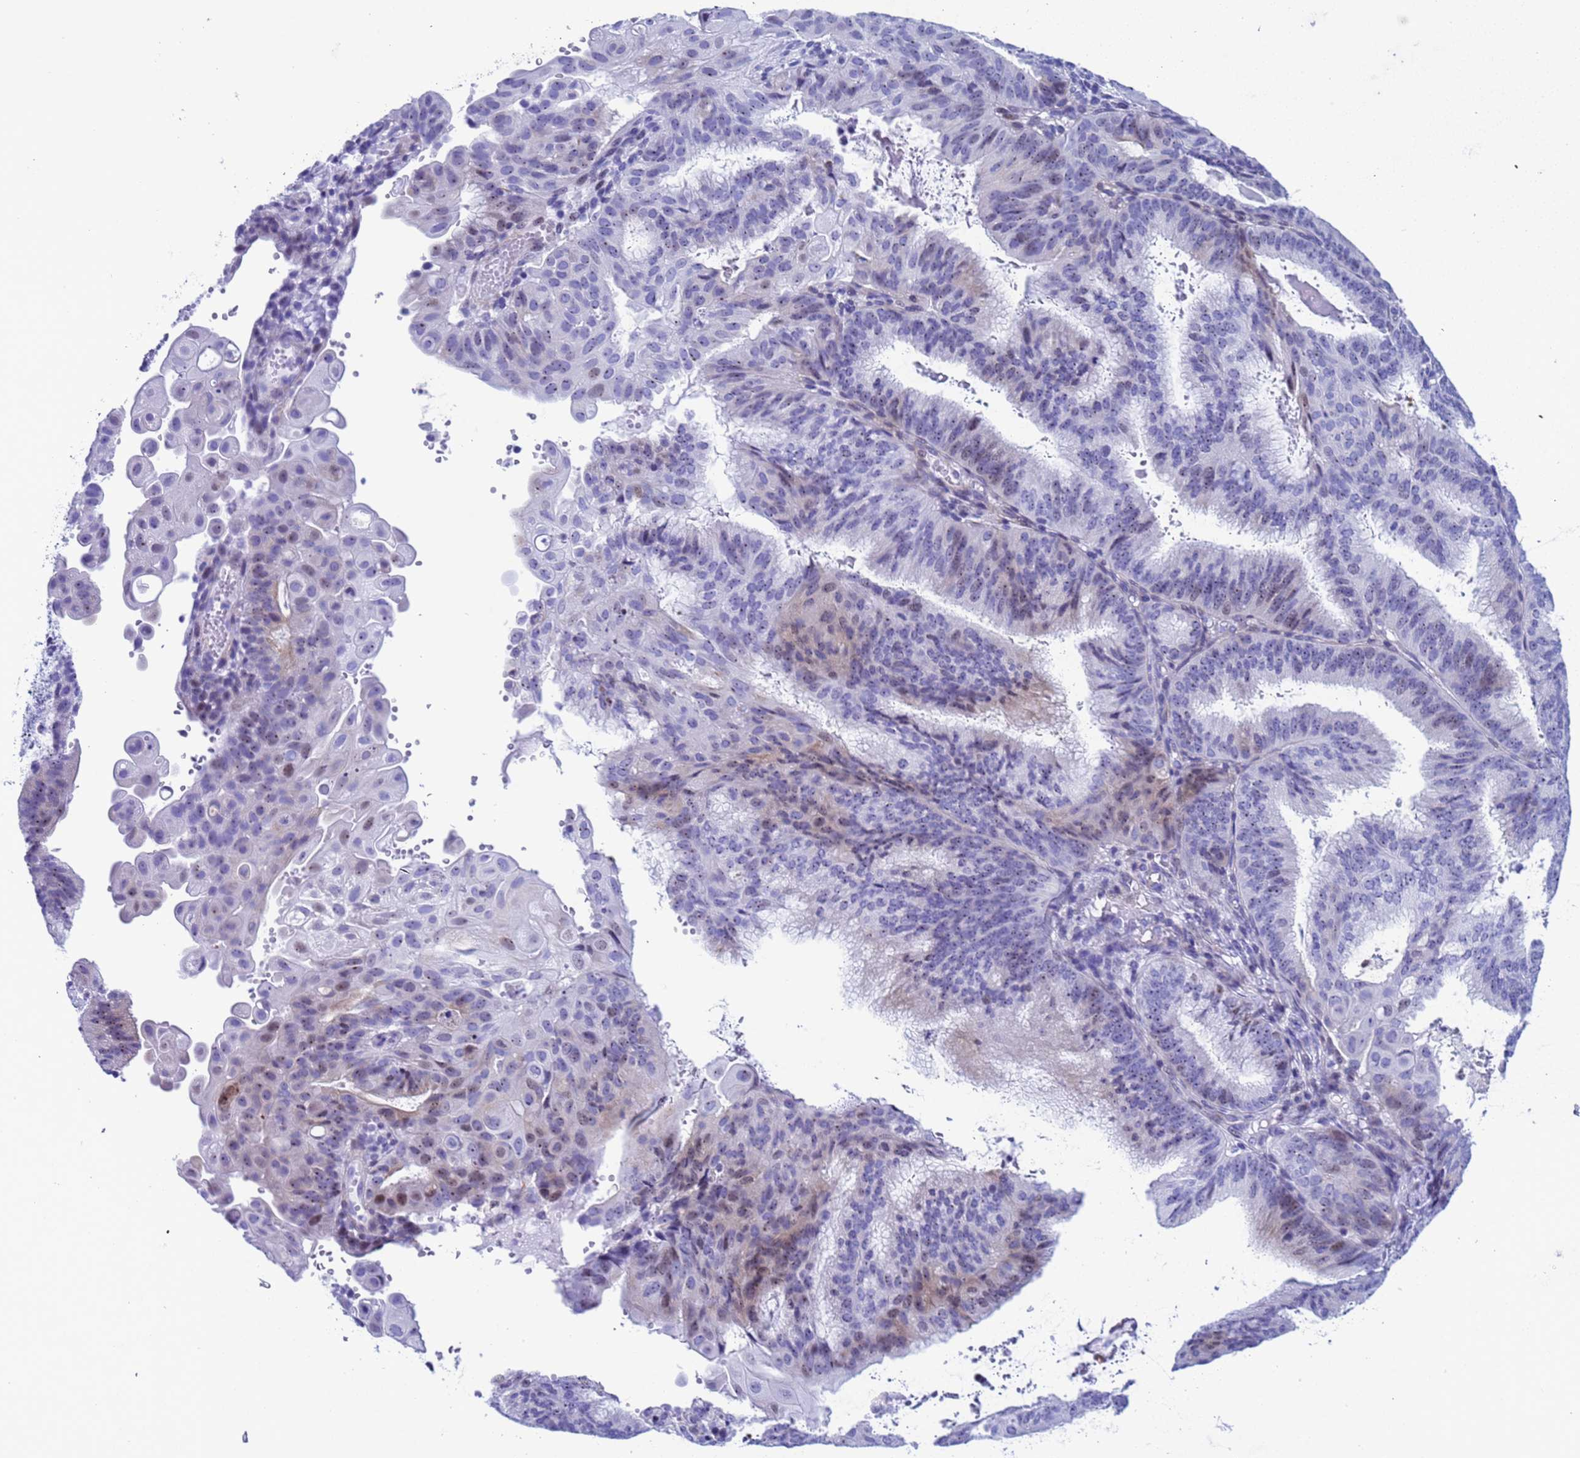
{"staining": {"intensity": "moderate", "quantity": "<25%", "location": "nuclear"}, "tissue": "endometrial cancer", "cell_type": "Tumor cells", "image_type": "cancer", "snomed": [{"axis": "morphology", "description": "Adenocarcinoma, NOS"}, {"axis": "topography", "description": "Endometrium"}], "caption": "Immunohistochemical staining of human endometrial cancer shows low levels of moderate nuclear expression in about <25% of tumor cells.", "gene": "POP5", "patient": {"sex": "female", "age": 49}}